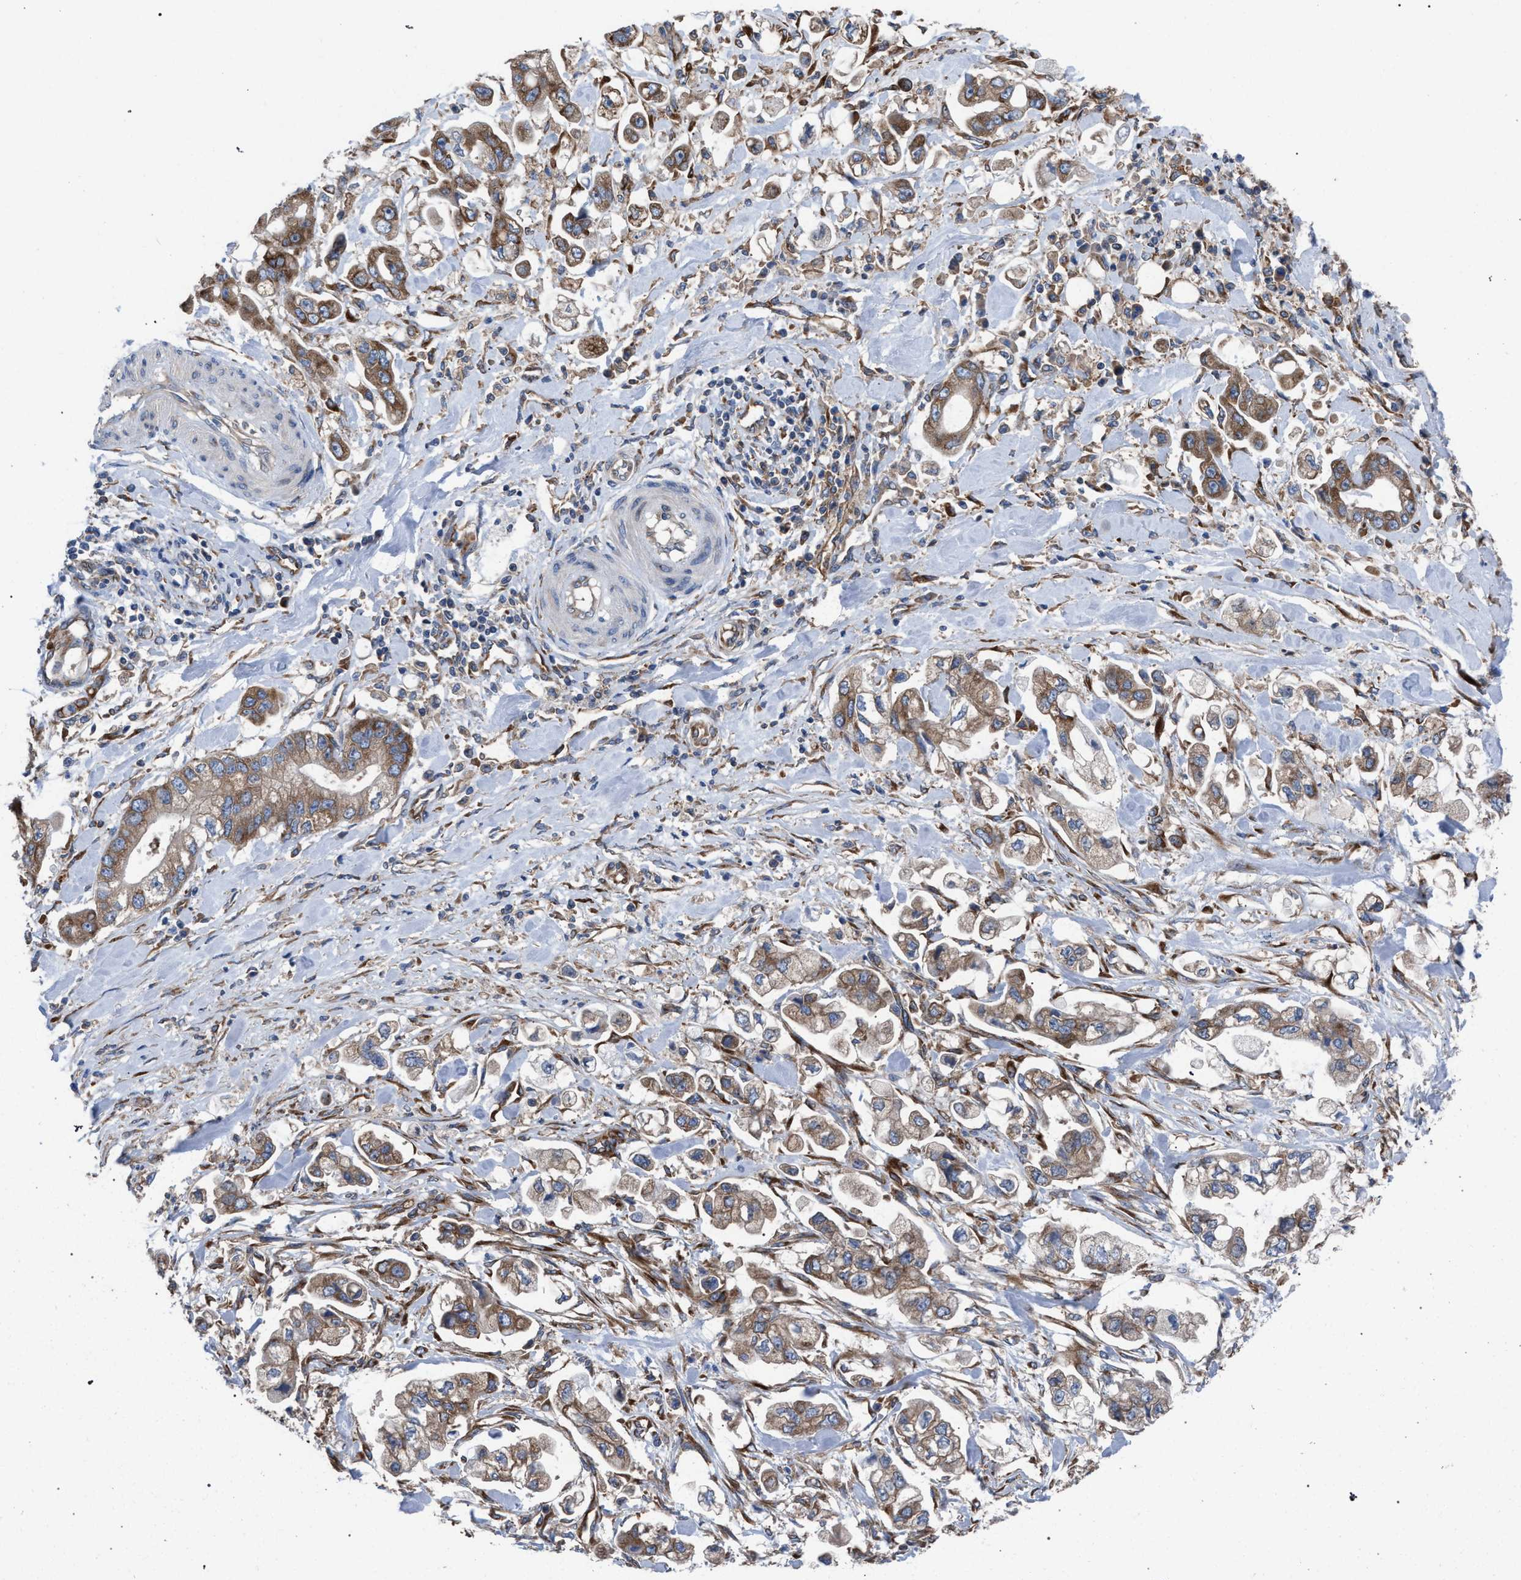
{"staining": {"intensity": "moderate", "quantity": ">75%", "location": "cytoplasmic/membranous"}, "tissue": "stomach cancer", "cell_type": "Tumor cells", "image_type": "cancer", "snomed": [{"axis": "morphology", "description": "Normal tissue, NOS"}, {"axis": "morphology", "description": "Adenocarcinoma, NOS"}, {"axis": "topography", "description": "Stomach"}], "caption": "Immunohistochemical staining of human stomach adenocarcinoma exhibits moderate cytoplasmic/membranous protein expression in about >75% of tumor cells. The staining was performed using DAB (3,3'-diaminobenzidine) to visualize the protein expression in brown, while the nuclei were stained in blue with hematoxylin (Magnification: 20x).", "gene": "CDR2L", "patient": {"sex": "male", "age": 62}}